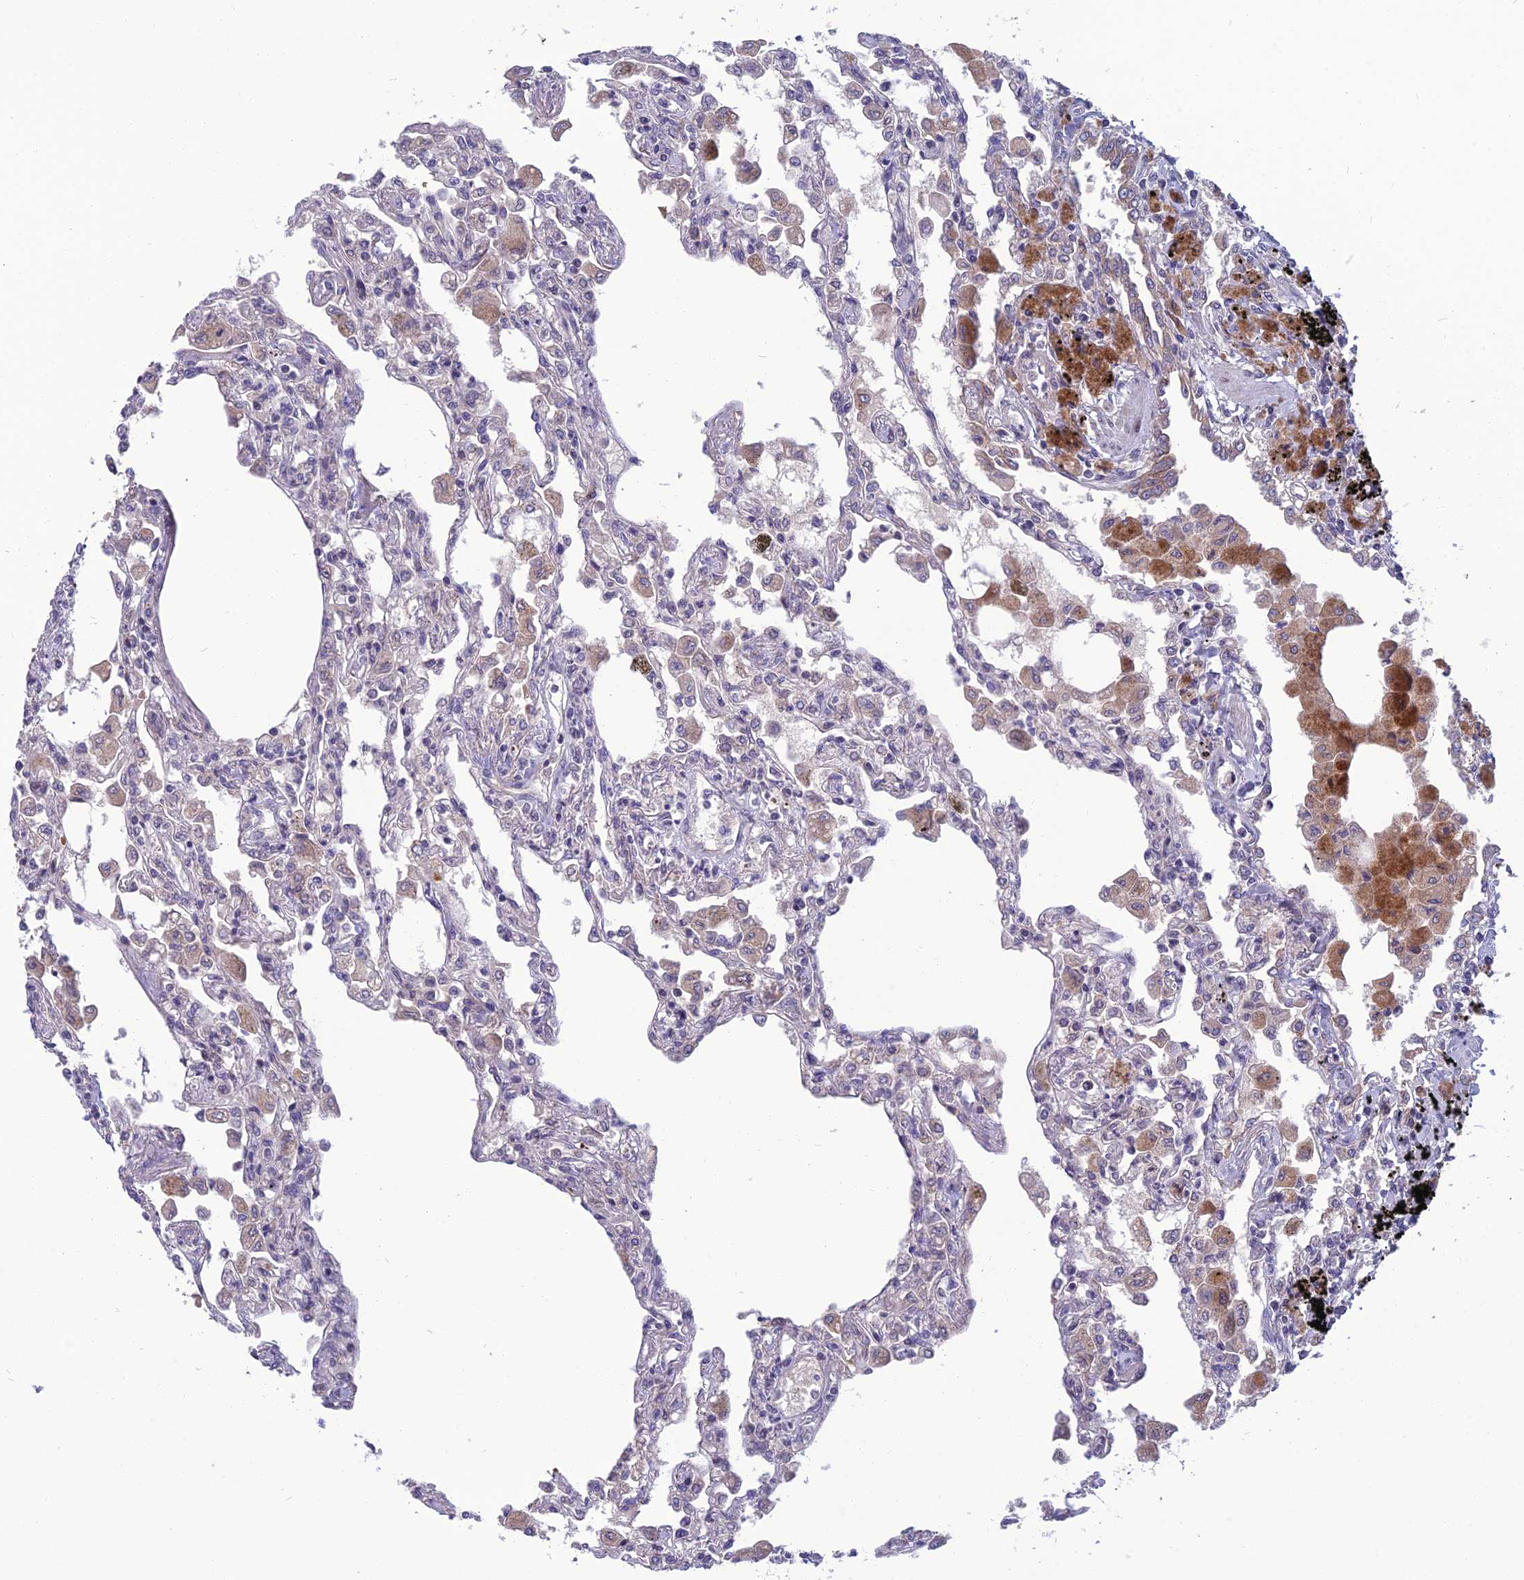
{"staining": {"intensity": "negative", "quantity": "none", "location": "none"}, "tissue": "lung", "cell_type": "Alveolar cells", "image_type": "normal", "snomed": [{"axis": "morphology", "description": "Normal tissue, NOS"}, {"axis": "topography", "description": "Bronchus"}, {"axis": "topography", "description": "Lung"}], "caption": "Lung stained for a protein using IHC exhibits no expression alveolar cells.", "gene": "GIPC1", "patient": {"sex": "female", "age": 49}}